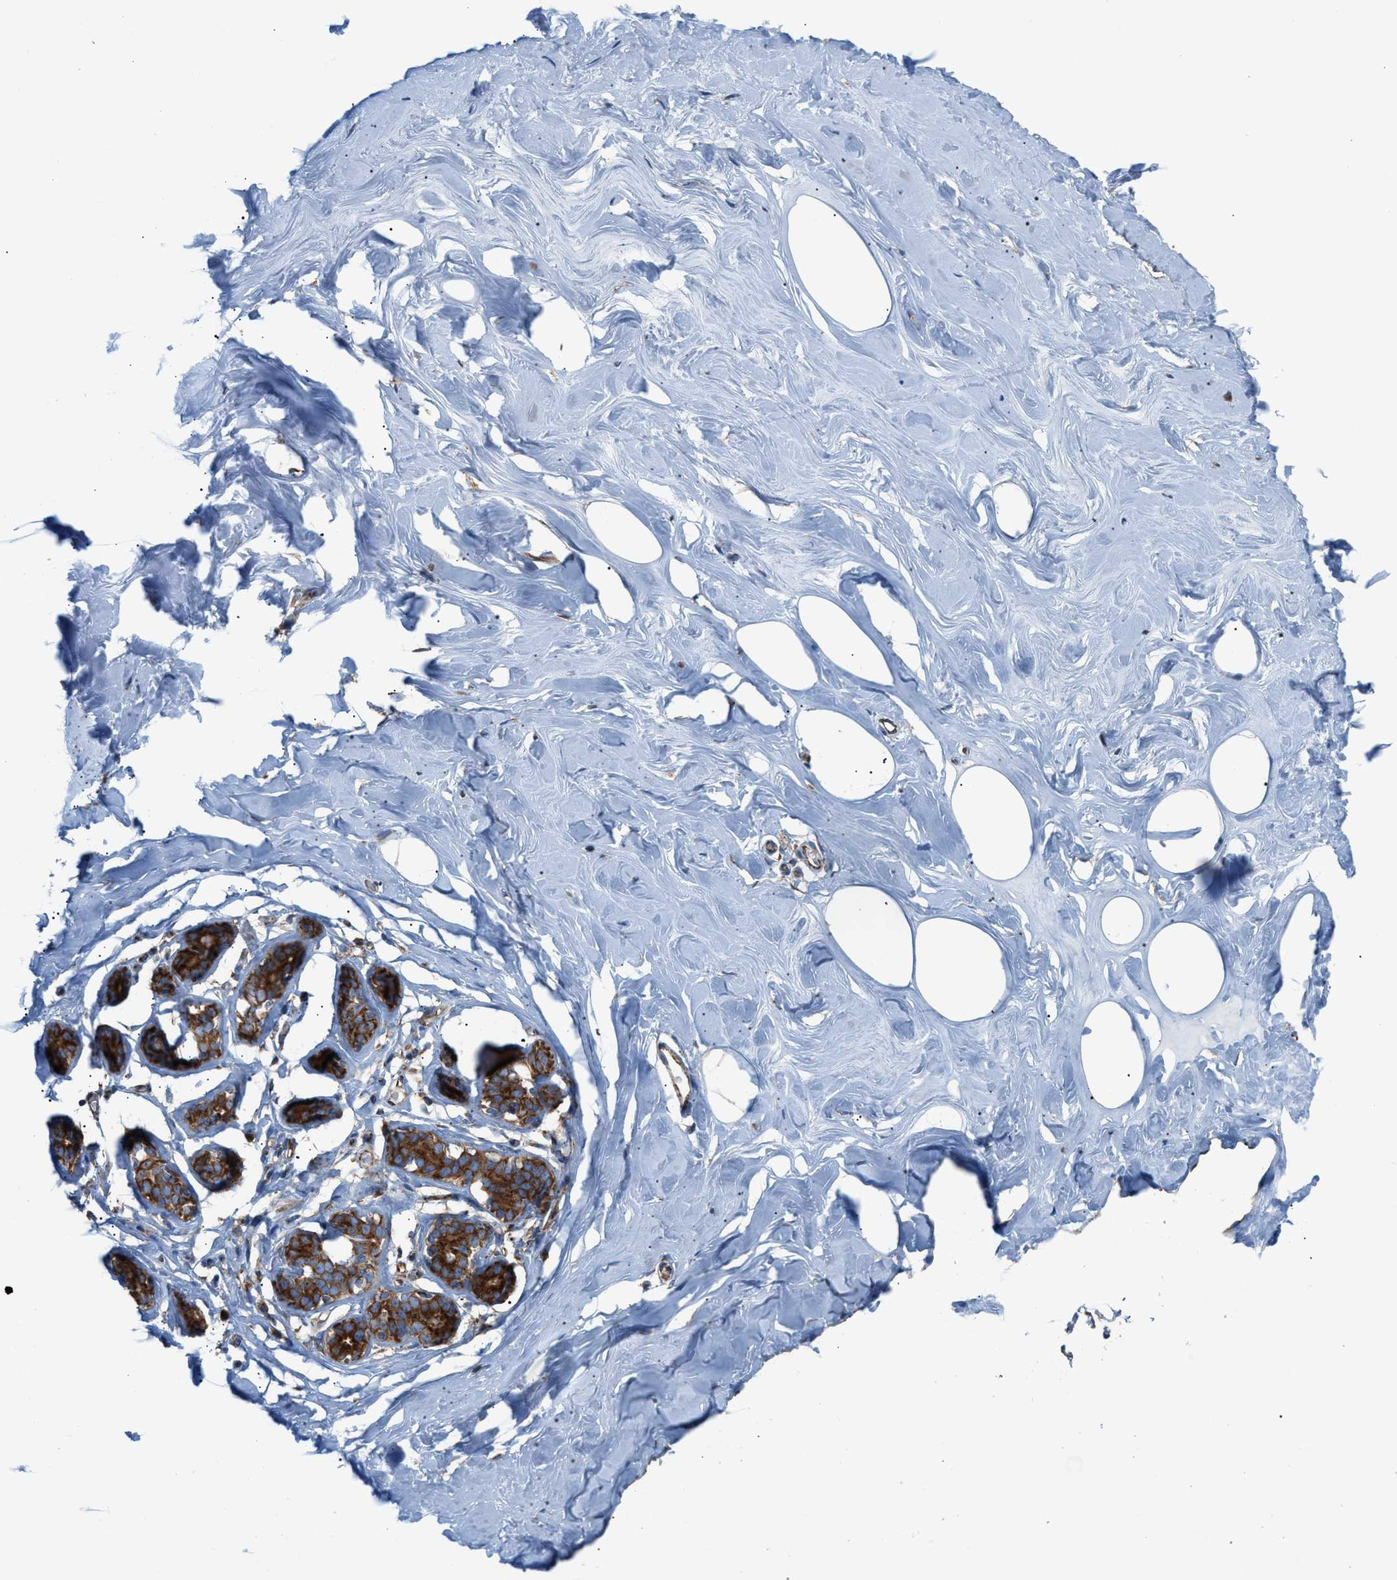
{"staining": {"intensity": "moderate", "quantity": "<25%", "location": "cytoplasmic/membranous"}, "tissue": "adipose tissue", "cell_type": "Adipocytes", "image_type": "normal", "snomed": [{"axis": "morphology", "description": "Normal tissue, NOS"}, {"axis": "morphology", "description": "Fibrosis, NOS"}, {"axis": "topography", "description": "Breast"}, {"axis": "topography", "description": "Adipose tissue"}], "caption": "This histopathology image reveals IHC staining of unremarkable human adipose tissue, with low moderate cytoplasmic/membranous expression in about <25% of adipocytes.", "gene": "TBC1D15", "patient": {"sex": "female", "age": 39}}